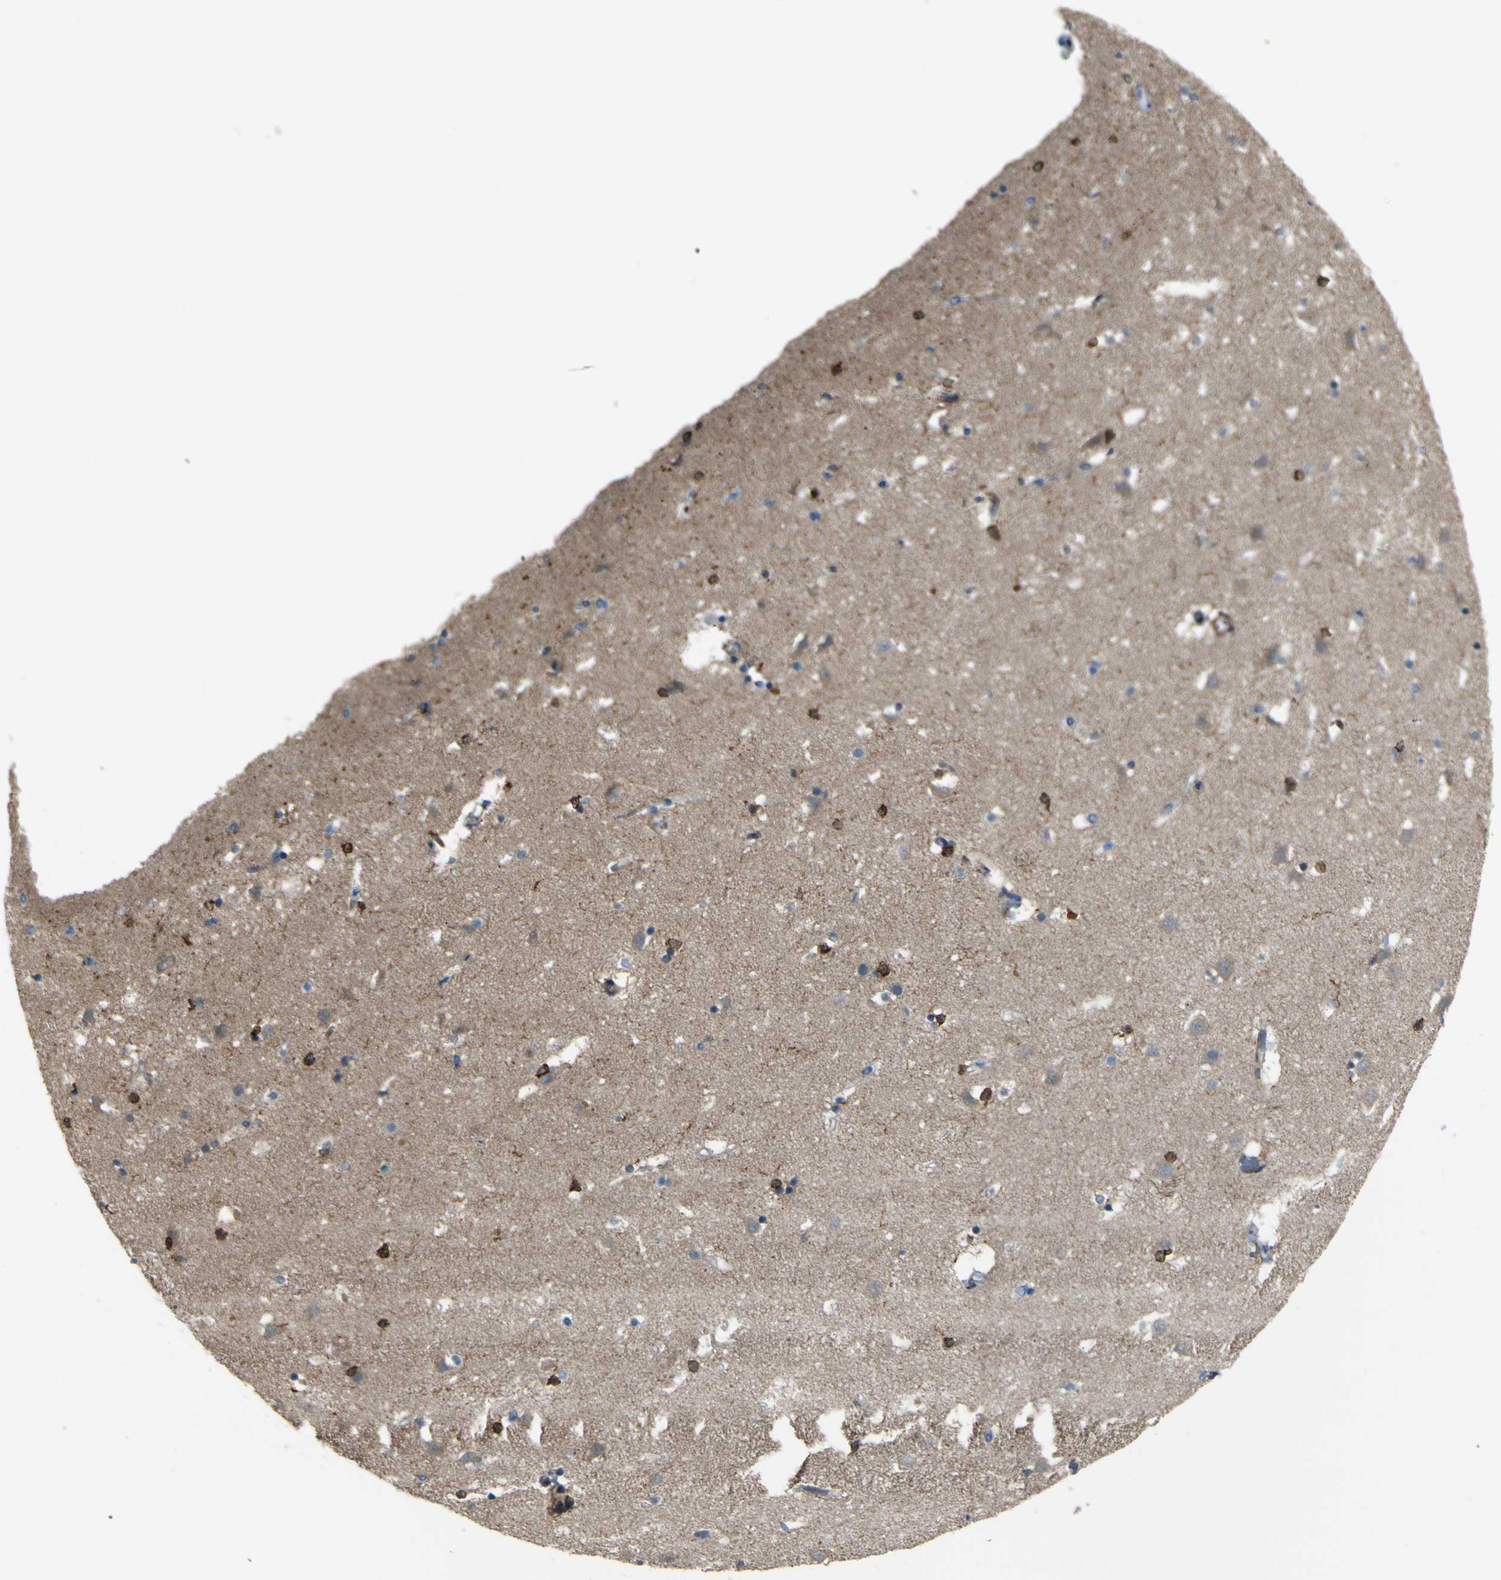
{"staining": {"intensity": "strong", "quantity": "<25%", "location": "cytoplasmic/membranous,nuclear"}, "tissue": "caudate", "cell_type": "Glial cells", "image_type": "normal", "snomed": [{"axis": "morphology", "description": "Normal tissue, NOS"}, {"axis": "topography", "description": "Lateral ventricle wall"}], "caption": "The micrograph reveals immunohistochemical staining of unremarkable caudate. There is strong cytoplasmic/membranous,nuclear positivity is present in approximately <25% of glial cells. The staining was performed using DAB to visualize the protein expression in brown, while the nuclei were stained in blue with hematoxylin (Magnification: 20x).", "gene": "PCDHB5", "patient": {"sex": "male", "age": 45}}